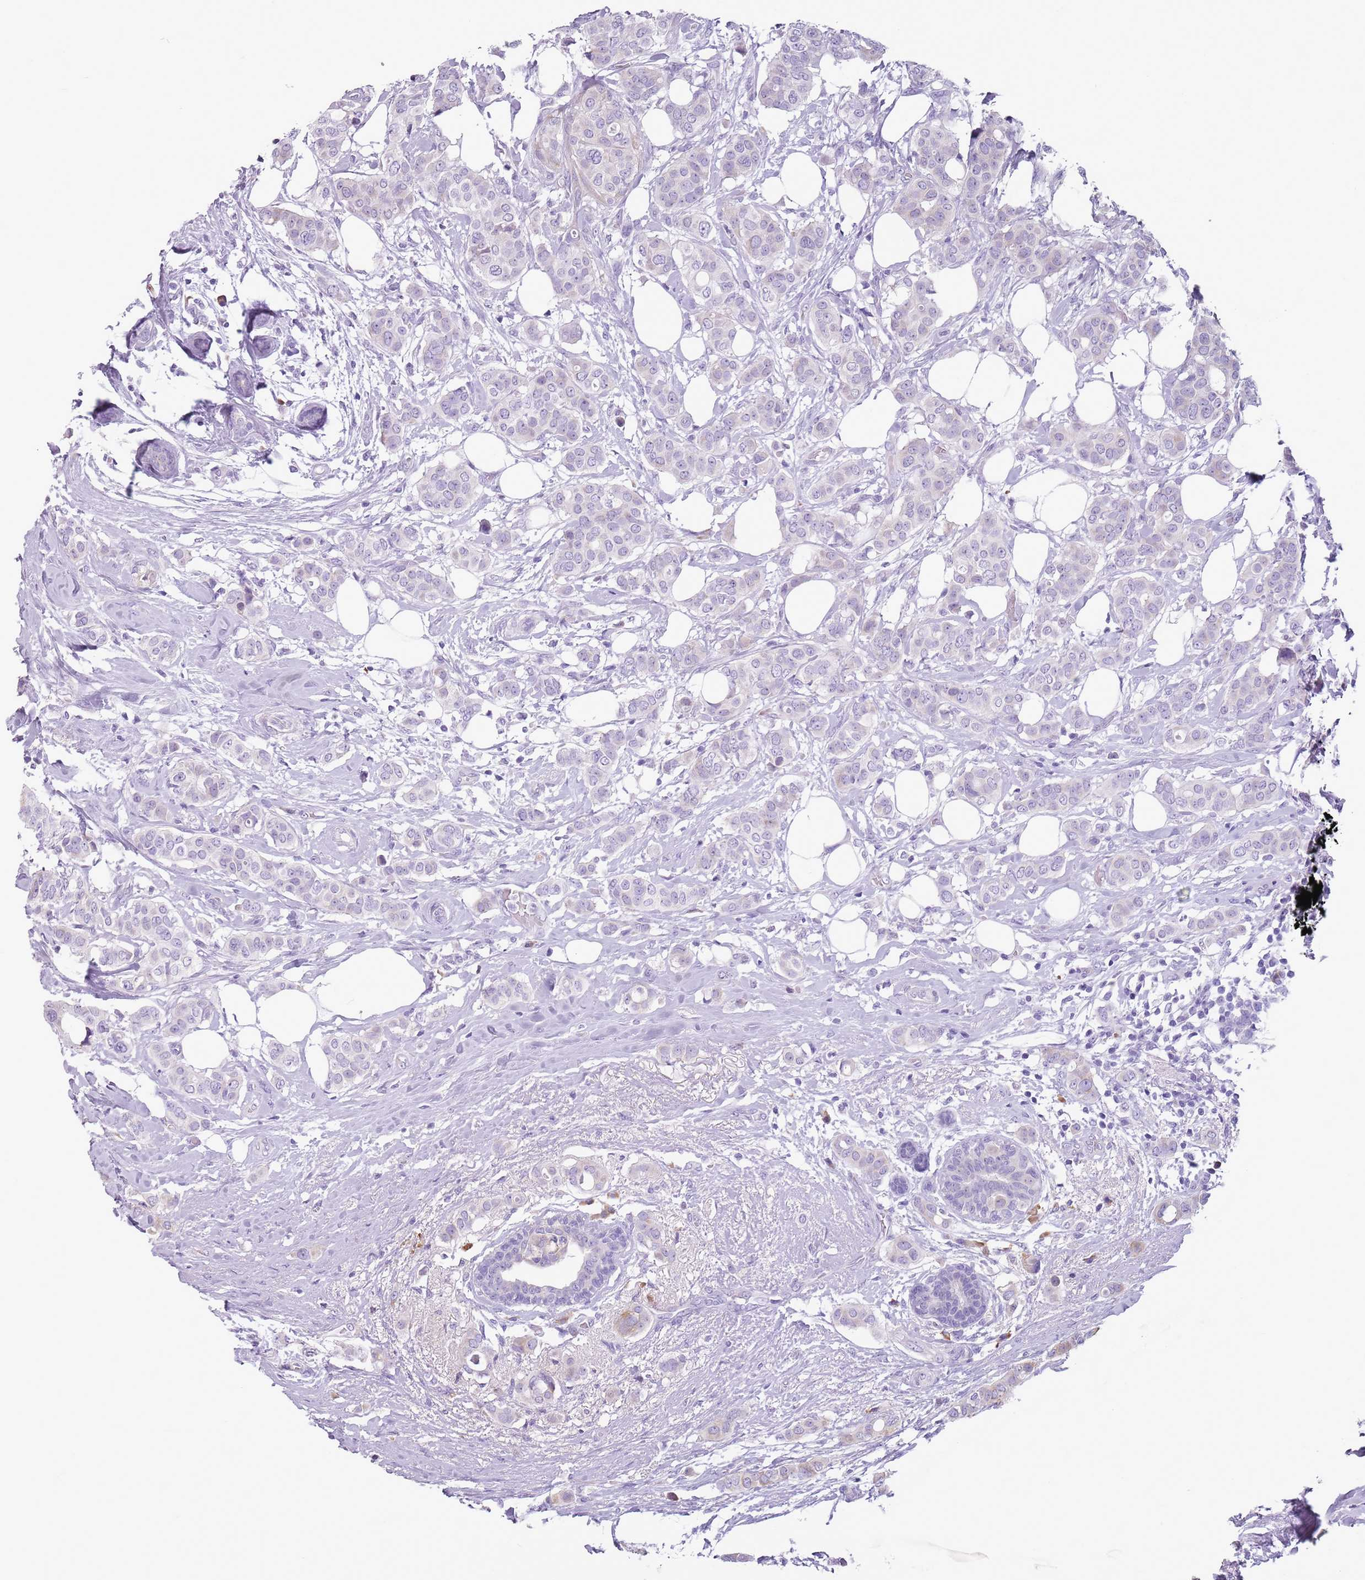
{"staining": {"intensity": "negative", "quantity": "none", "location": "none"}, "tissue": "breast cancer", "cell_type": "Tumor cells", "image_type": "cancer", "snomed": [{"axis": "morphology", "description": "Lobular carcinoma"}, {"axis": "topography", "description": "Breast"}], "caption": "An immunohistochemistry photomicrograph of breast lobular carcinoma is shown. There is no staining in tumor cells of breast lobular carcinoma.", "gene": "HYOU1", "patient": {"sex": "female", "age": 51}}